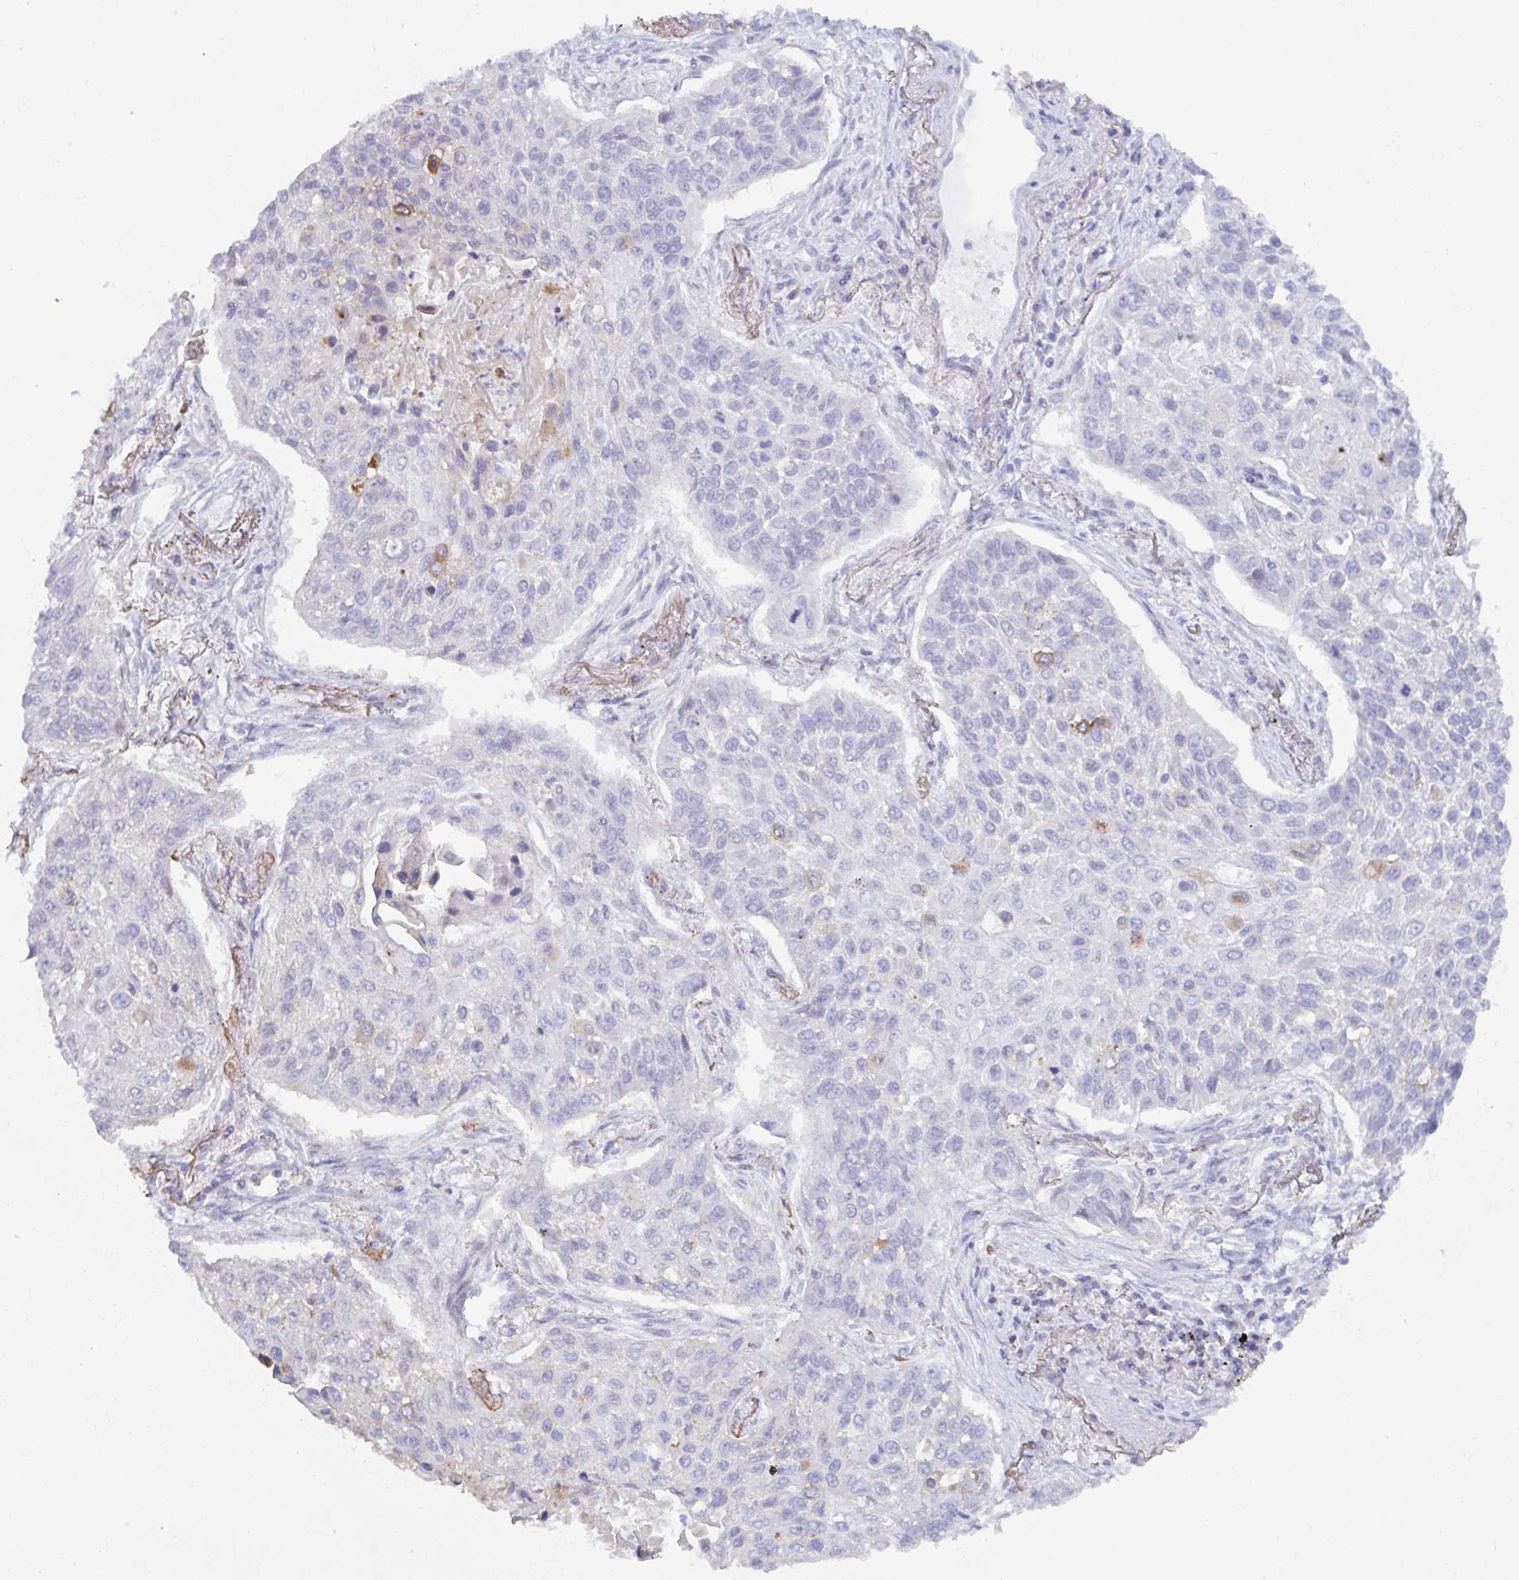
{"staining": {"intensity": "negative", "quantity": "none", "location": "none"}, "tissue": "lung cancer", "cell_type": "Tumor cells", "image_type": "cancer", "snomed": [{"axis": "morphology", "description": "Squamous cell carcinoma, NOS"}, {"axis": "topography", "description": "Lung"}], "caption": "Tumor cells show no significant protein positivity in lung squamous cell carcinoma. The staining is performed using DAB brown chromogen with nuclei counter-stained in using hematoxylin.", "gene": "KCNK5", "patient": {"sex": "male", "age": 75}}